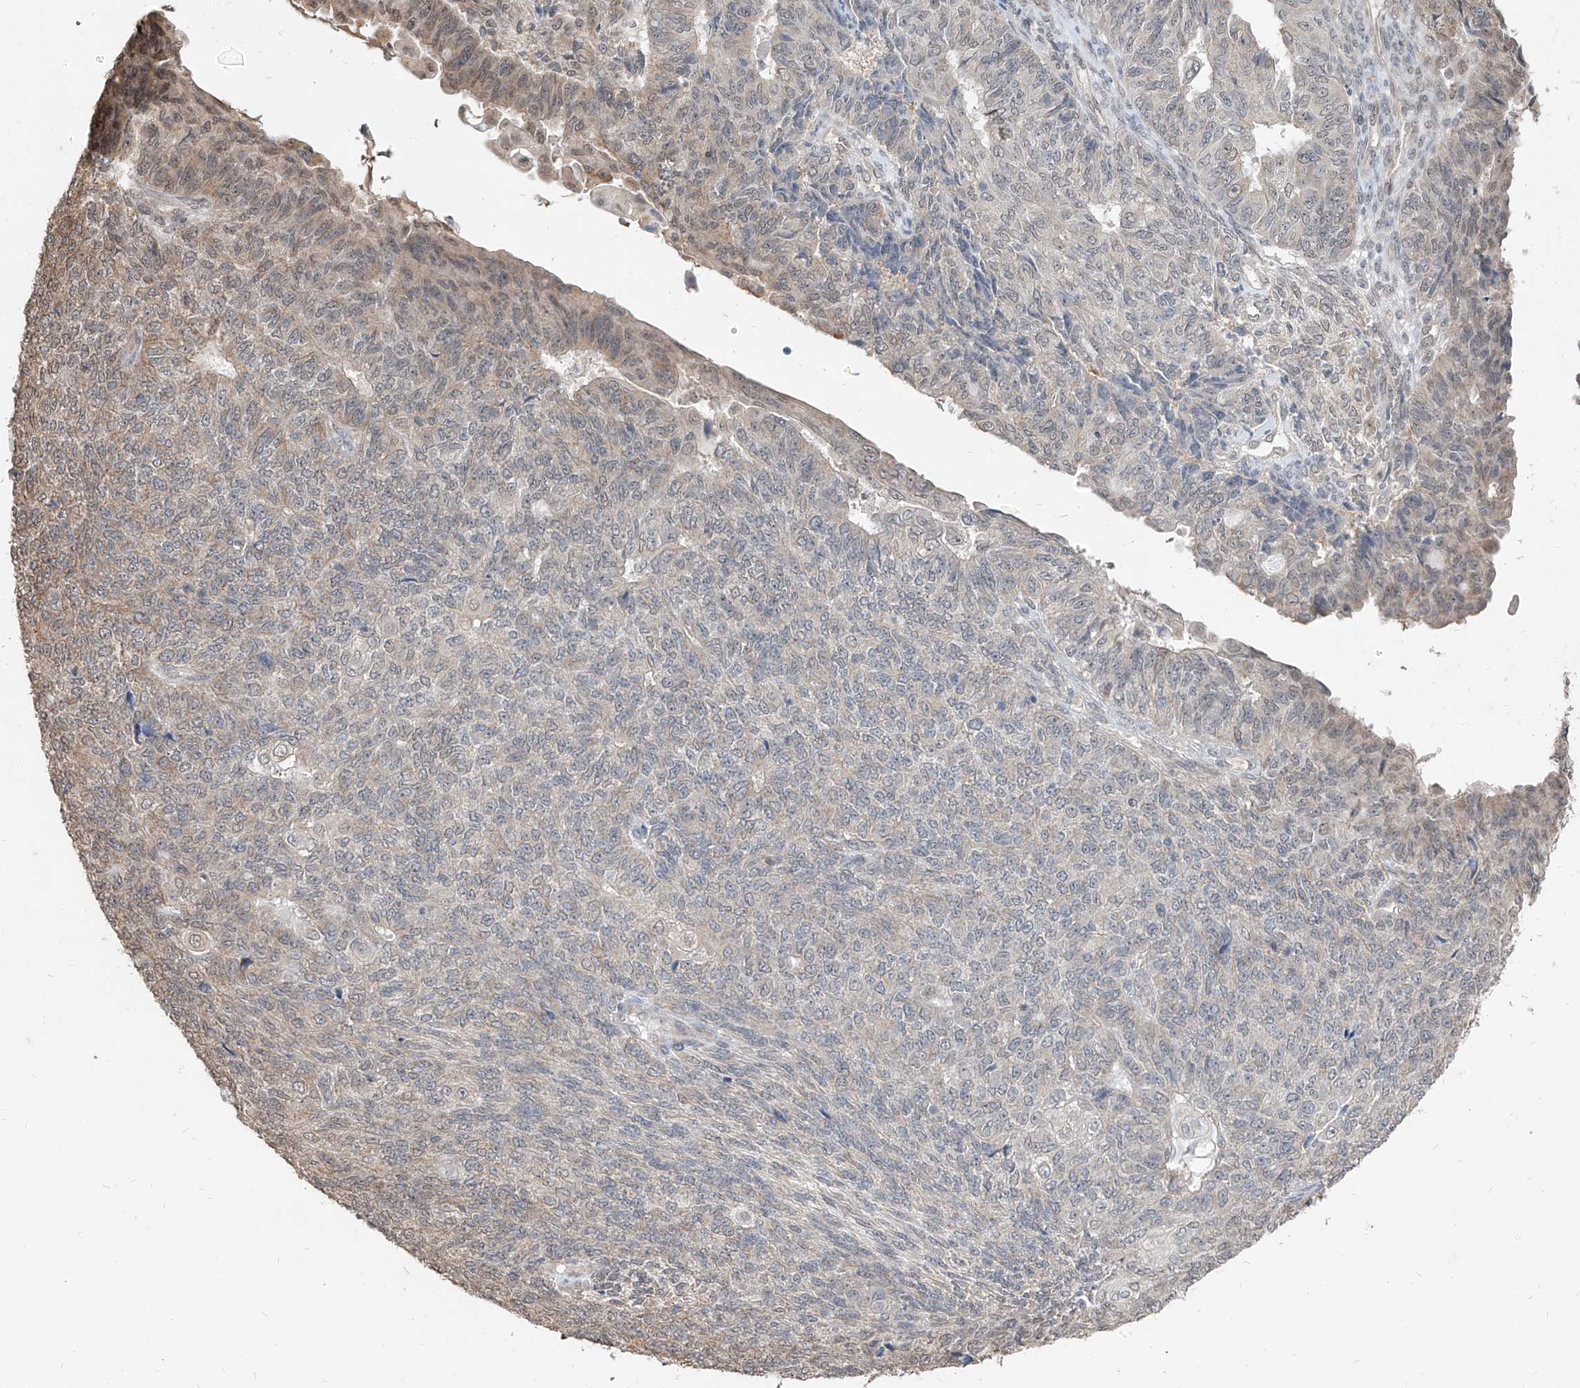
{"staining": {"intensity": "weak", "quantity": "<25%", "location": "cytoplasmic/membranous,nuclear"}, "tissue": "endometrial cancer", "cell_type": "Tumor cells", "image_type": "cancer", "snomed": [{"axis": "morphology", "description": "Adenocarcinoma, NOS"}, {"axis": "topography", "description": "Endometrium"}], "caption": "This is an IHC histopathology image of human adenocarcinoma (endometrial). There is no expression in tumor cells.", "gene": "C8orf82", "patient": {"sex": "female", "age": 32}}